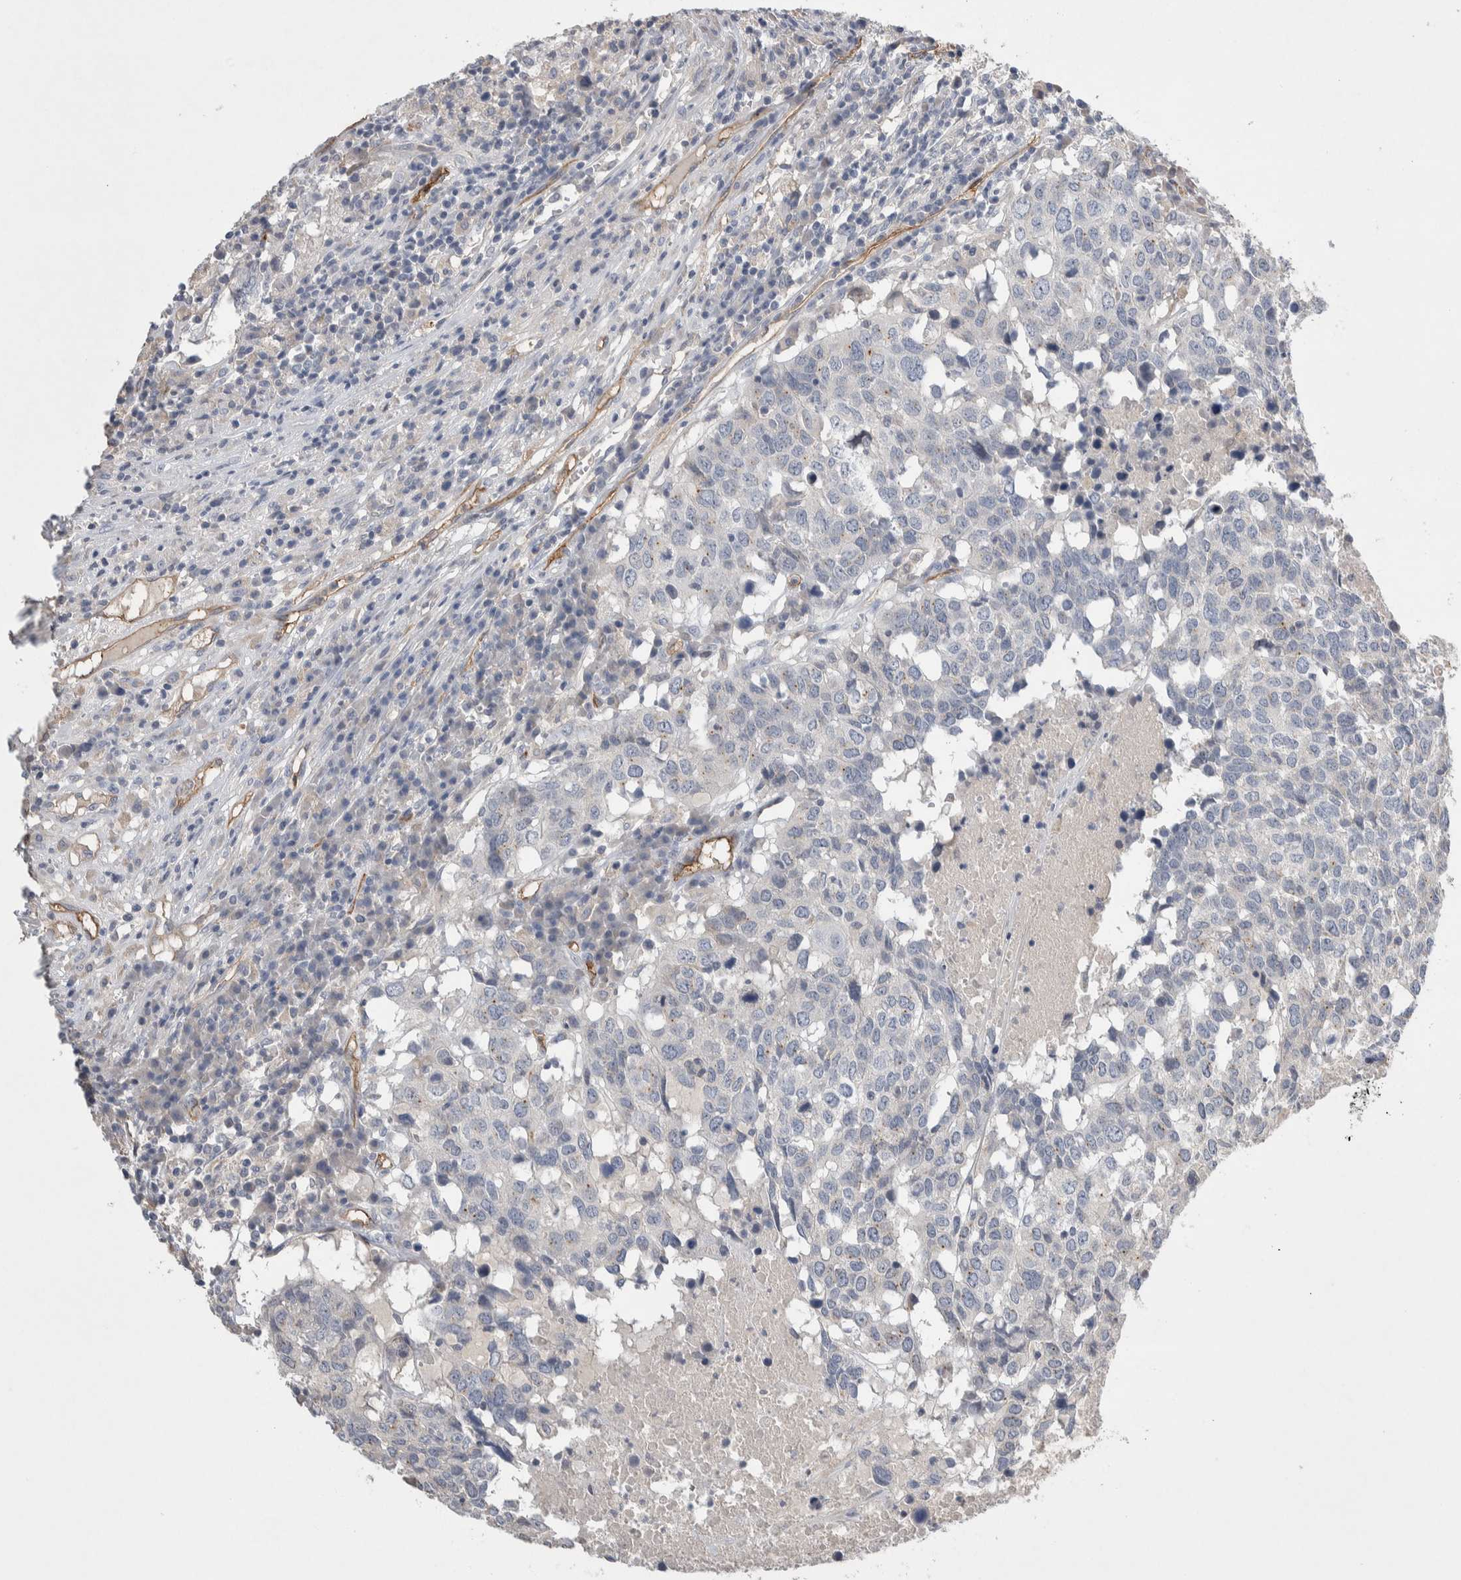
{"staining": {"intensity": "negative", "quantity": "none", "location": "none"}, "tissue": "head and neck cancer", "cell_type": "Tumor cells", "image_type": "cancer", "snomed": [{"axis": "morphology", "description": "Squamous cell carcinoma, NOS"}, {"axis": "topography", "description": "Head-Neck"}], "caption": "Immunohistochemistry (IHC) of human head and neck cancer (squamous cell carcinoma) reveals no expression in tumor cells. (IHC, brightfield microscopy, high magnification).", "gene": "CEP131", "patient": {"sex": "male", "age": 66}}